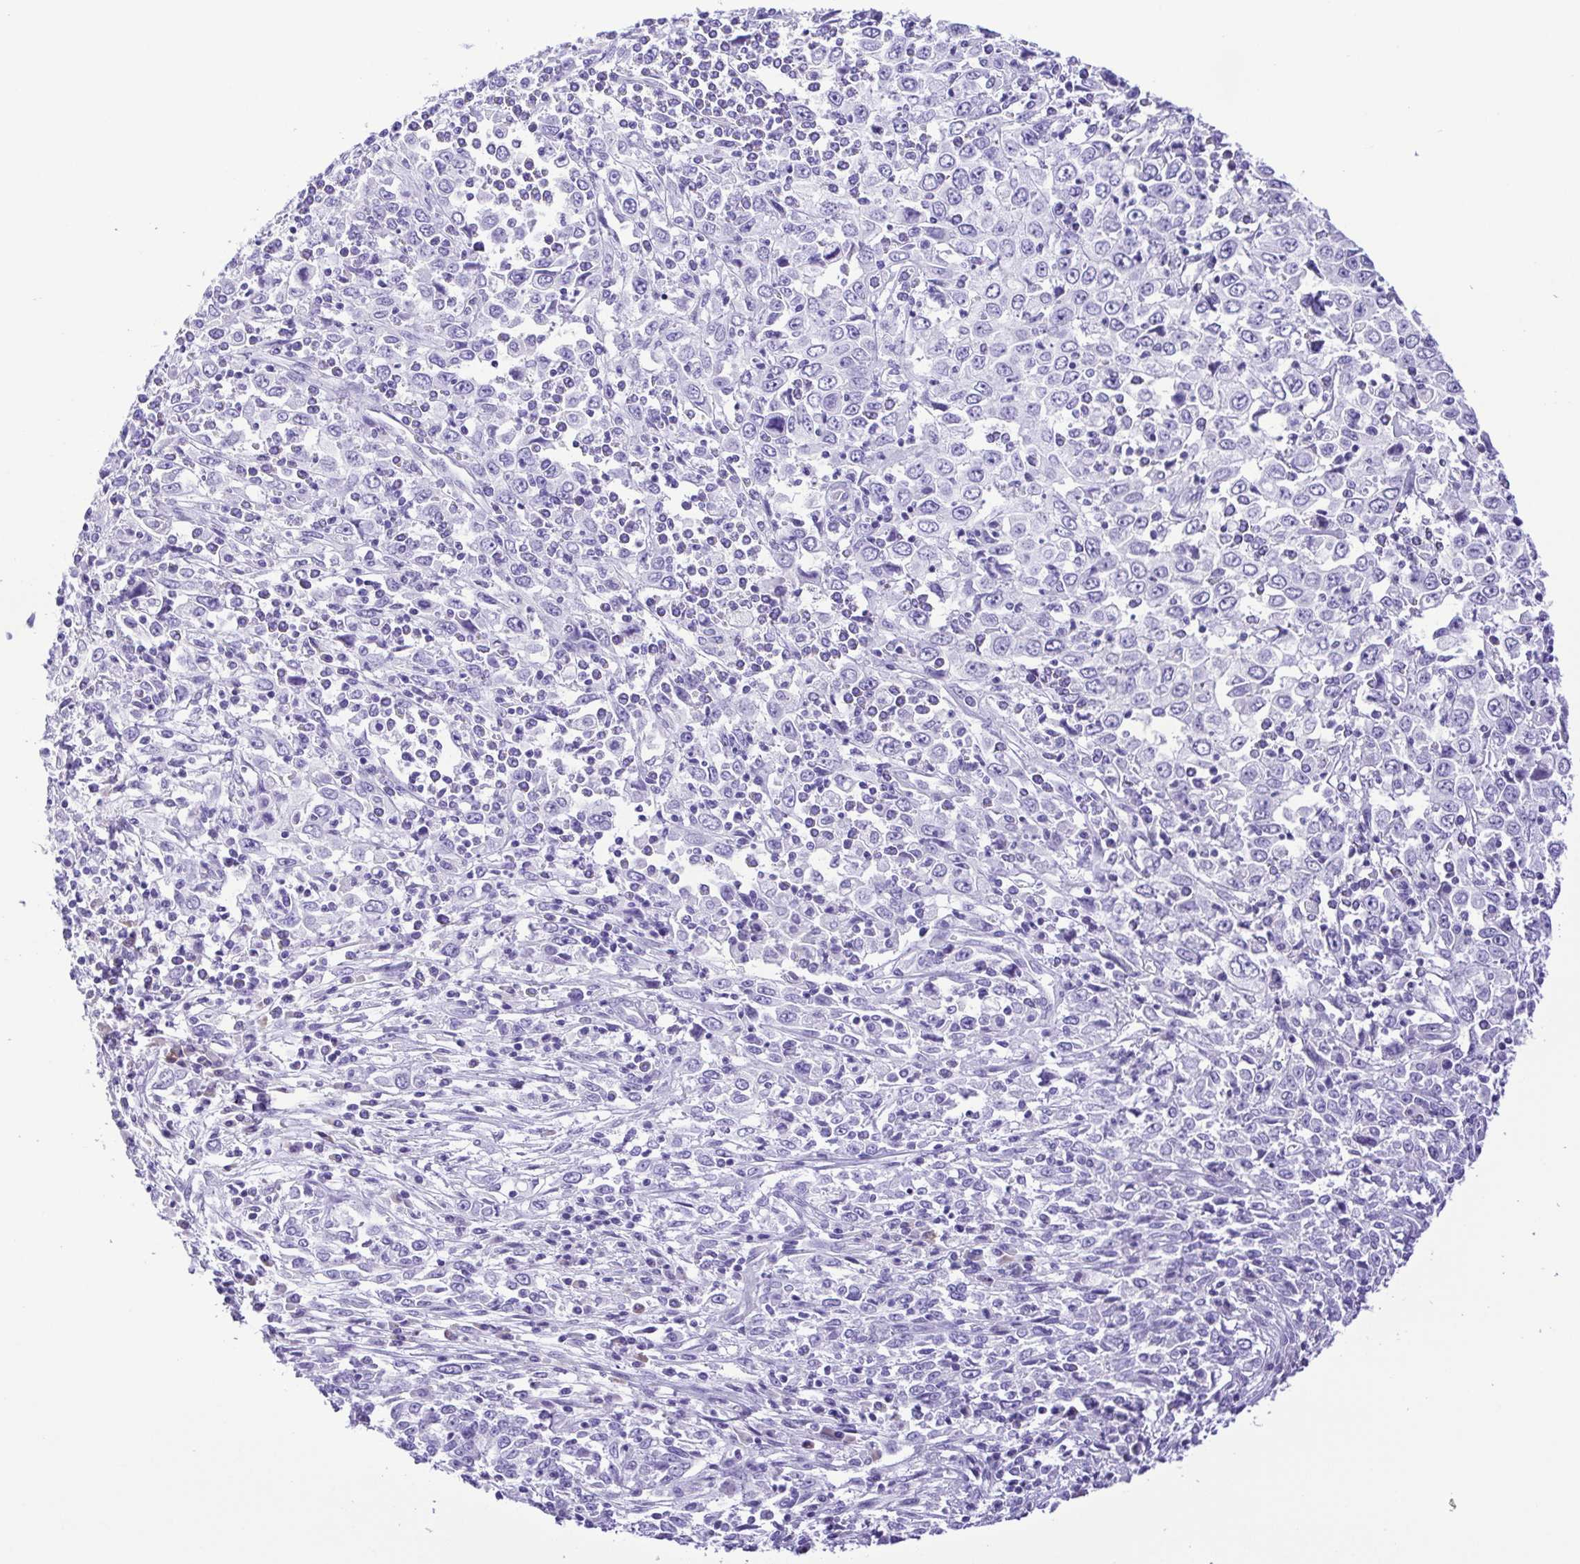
{"staining": {"intensity": "negative", "quantity": "none", "location": "none"}, "tissue": "cervical cancer", "cell_type": "Tumor cells", "image_type": "cancer", "snomed": [{"axis": "morphology", "description": "Adenocarcinoma, NOS"}, {"axis": "topography", "description": "Cervix"}], "caption": "Immunohistochemistry (IHC) histopathology image of neoplastic tissue: human cervical cancer (adenocarcinoma) stained with DAB demonstrates no significant protein expression in tumor cells.", "gene": "PAK3", "patient": {"sex": "female", "age": 40}}